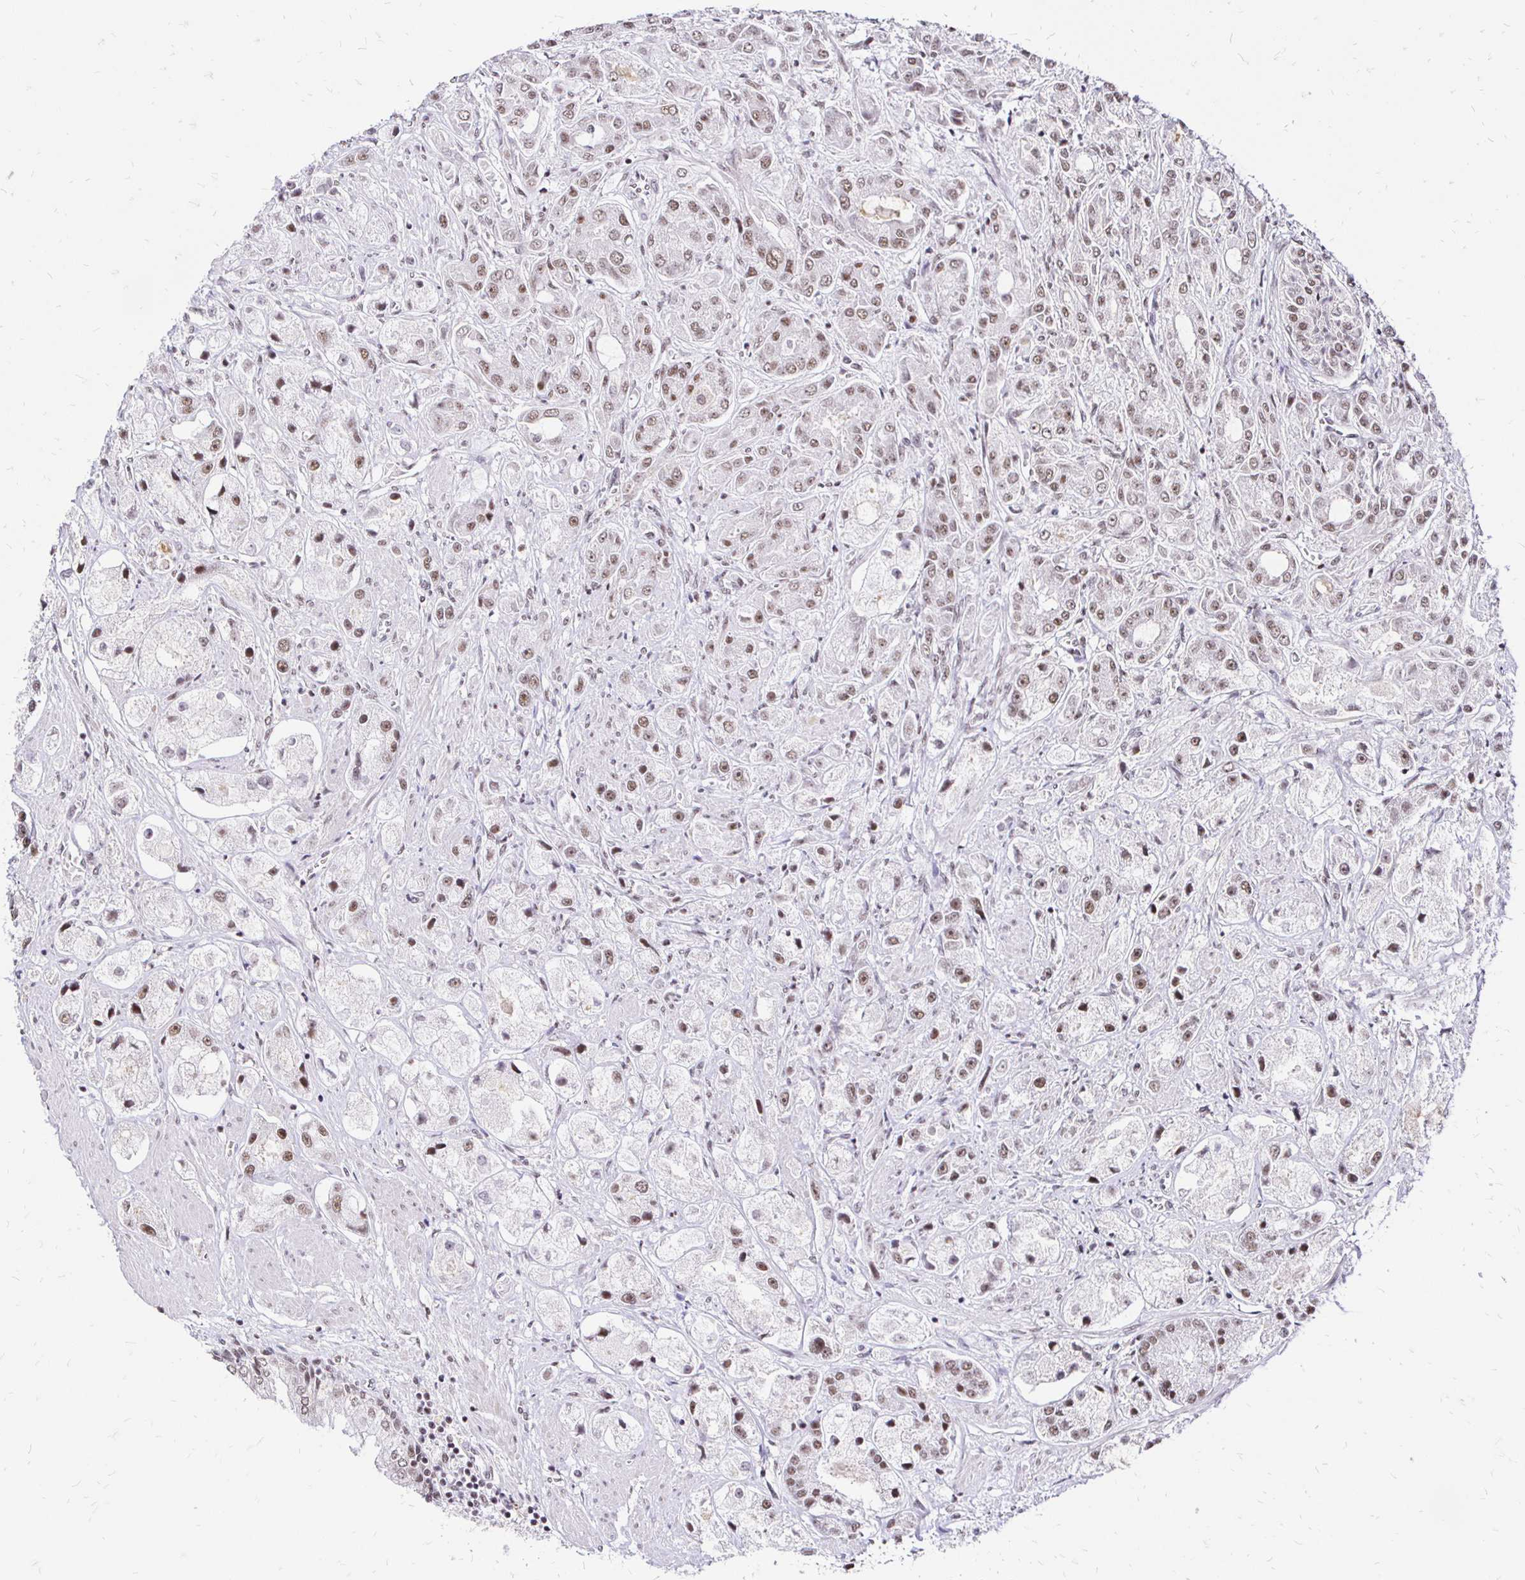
{"staining": {"intensity": "weak", "quantity": ">75%", "location": "nuclear"}, "tissue": "prostate cancer", "cell_type": "Tumor cells", "image_type": "cancer", "snomed": [{"axis": "morphology", "description": "Adenocarcinoma, High grade"}, {"axis": "topography", "description": "Prostate"}], "caption": "Adenocarcinoma (high-grade) (prostate) stained with a protein marker demonstrates weak staining in tumor cells.", "gene": "SIN3A", "patient": {"sex": "male", "age": 67}}